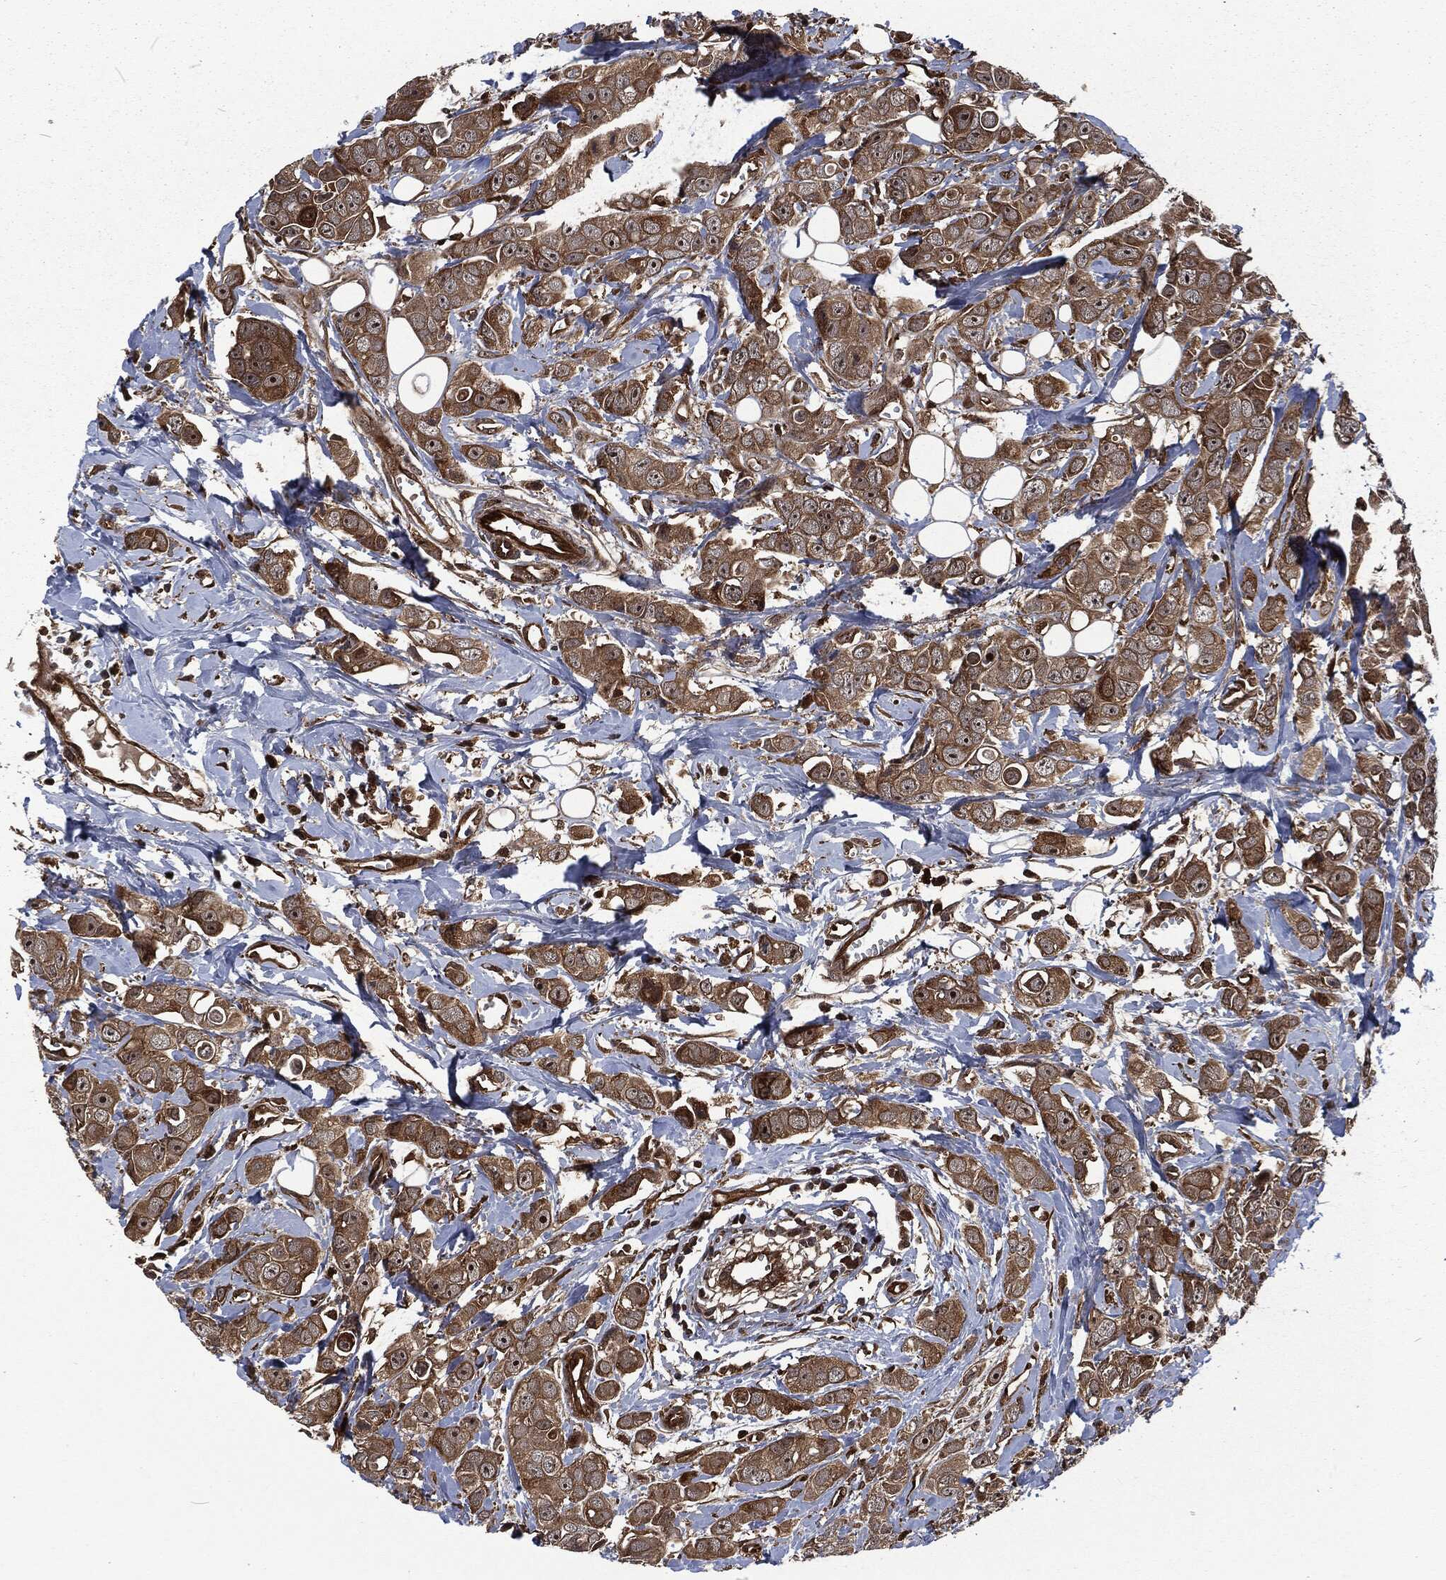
{"staining": {"intensity": "moderate", "quantity": ">75%", "location": "cytoplasmic/membranous"}, "tissue": "breast cancer", "cell_type": "Tumor cells", "image_type": "cancer", "snomed": [{"axis": "morphology", "description": "Duct carcinoma"}, {"axis": "topography", "description": "Breast"}], "caption": "Immunohistochemical staining of breast cancer (infiltrating ductal carcinoma) exhibits medium levels of moderate cytoplasmic/membranous protein positivity in approximately >75% of tumor cells.", "gene": "CMPK2", "patient": {"sex": "female", "age": 35}}